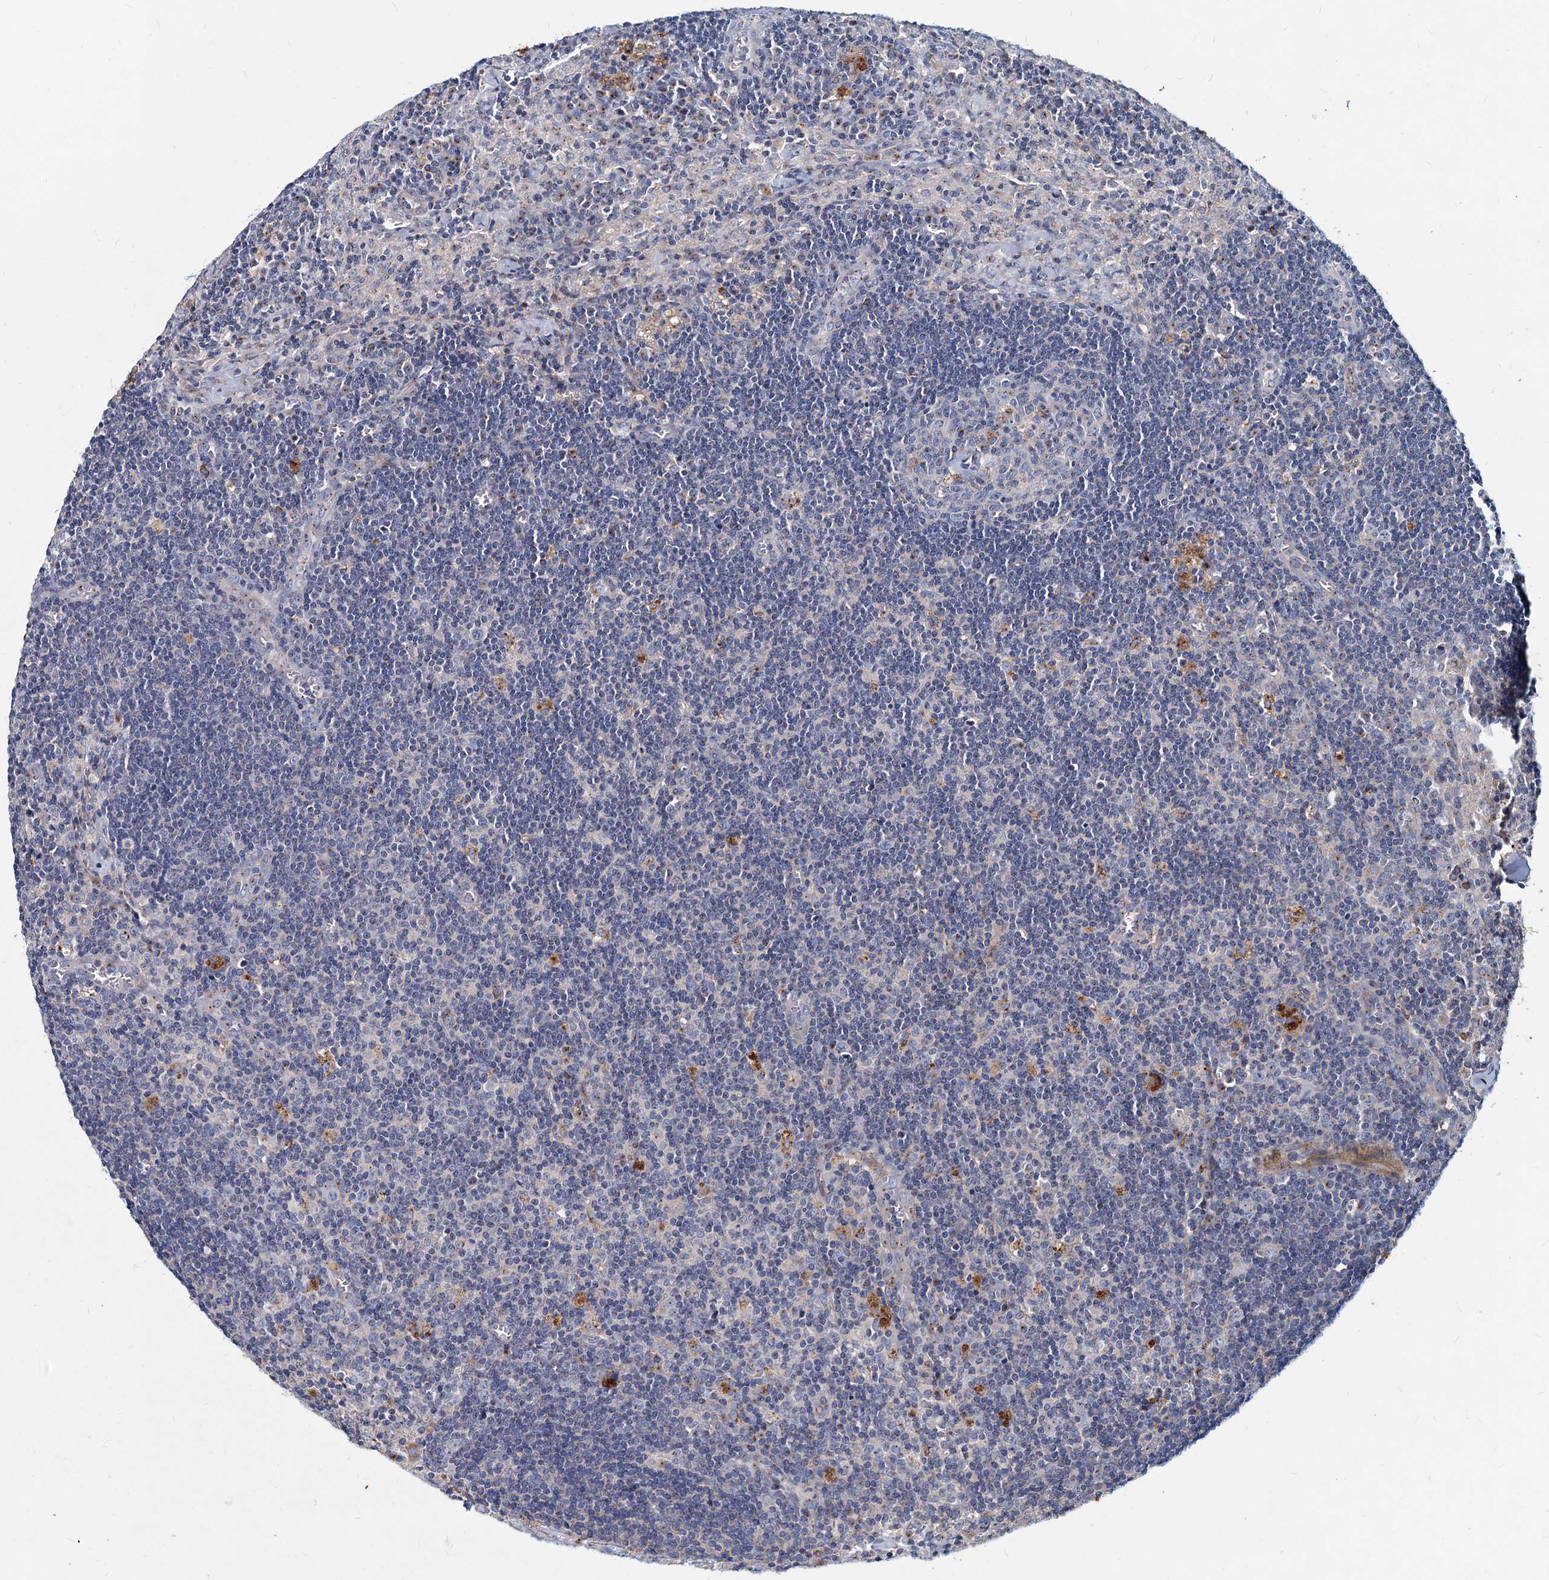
{"staining": {"intensity": "negative", "quantity": "none", "location": "none"}, "tissue": "lymph node", "cell_type": "Germinal center cells", "image_type": "normal", "snomed": [{"axis": "morphology", "description": "Normal tissue, NOS"}, {"axis": "topography", "description": "Lymph node"}], "caption": "This is a histopathology image of IHC staining of normal lymph node, which shows no expression in germinal center cells. The staining was performed using DAB (3,3'-diaminobenzidine) to visualize the protein expression in brown, while the nuclei were stained in blue with hematoxylin (Magnification: 20x).", "gene": "AGBL4", "patient": {"sex": "male", "age": 58}}